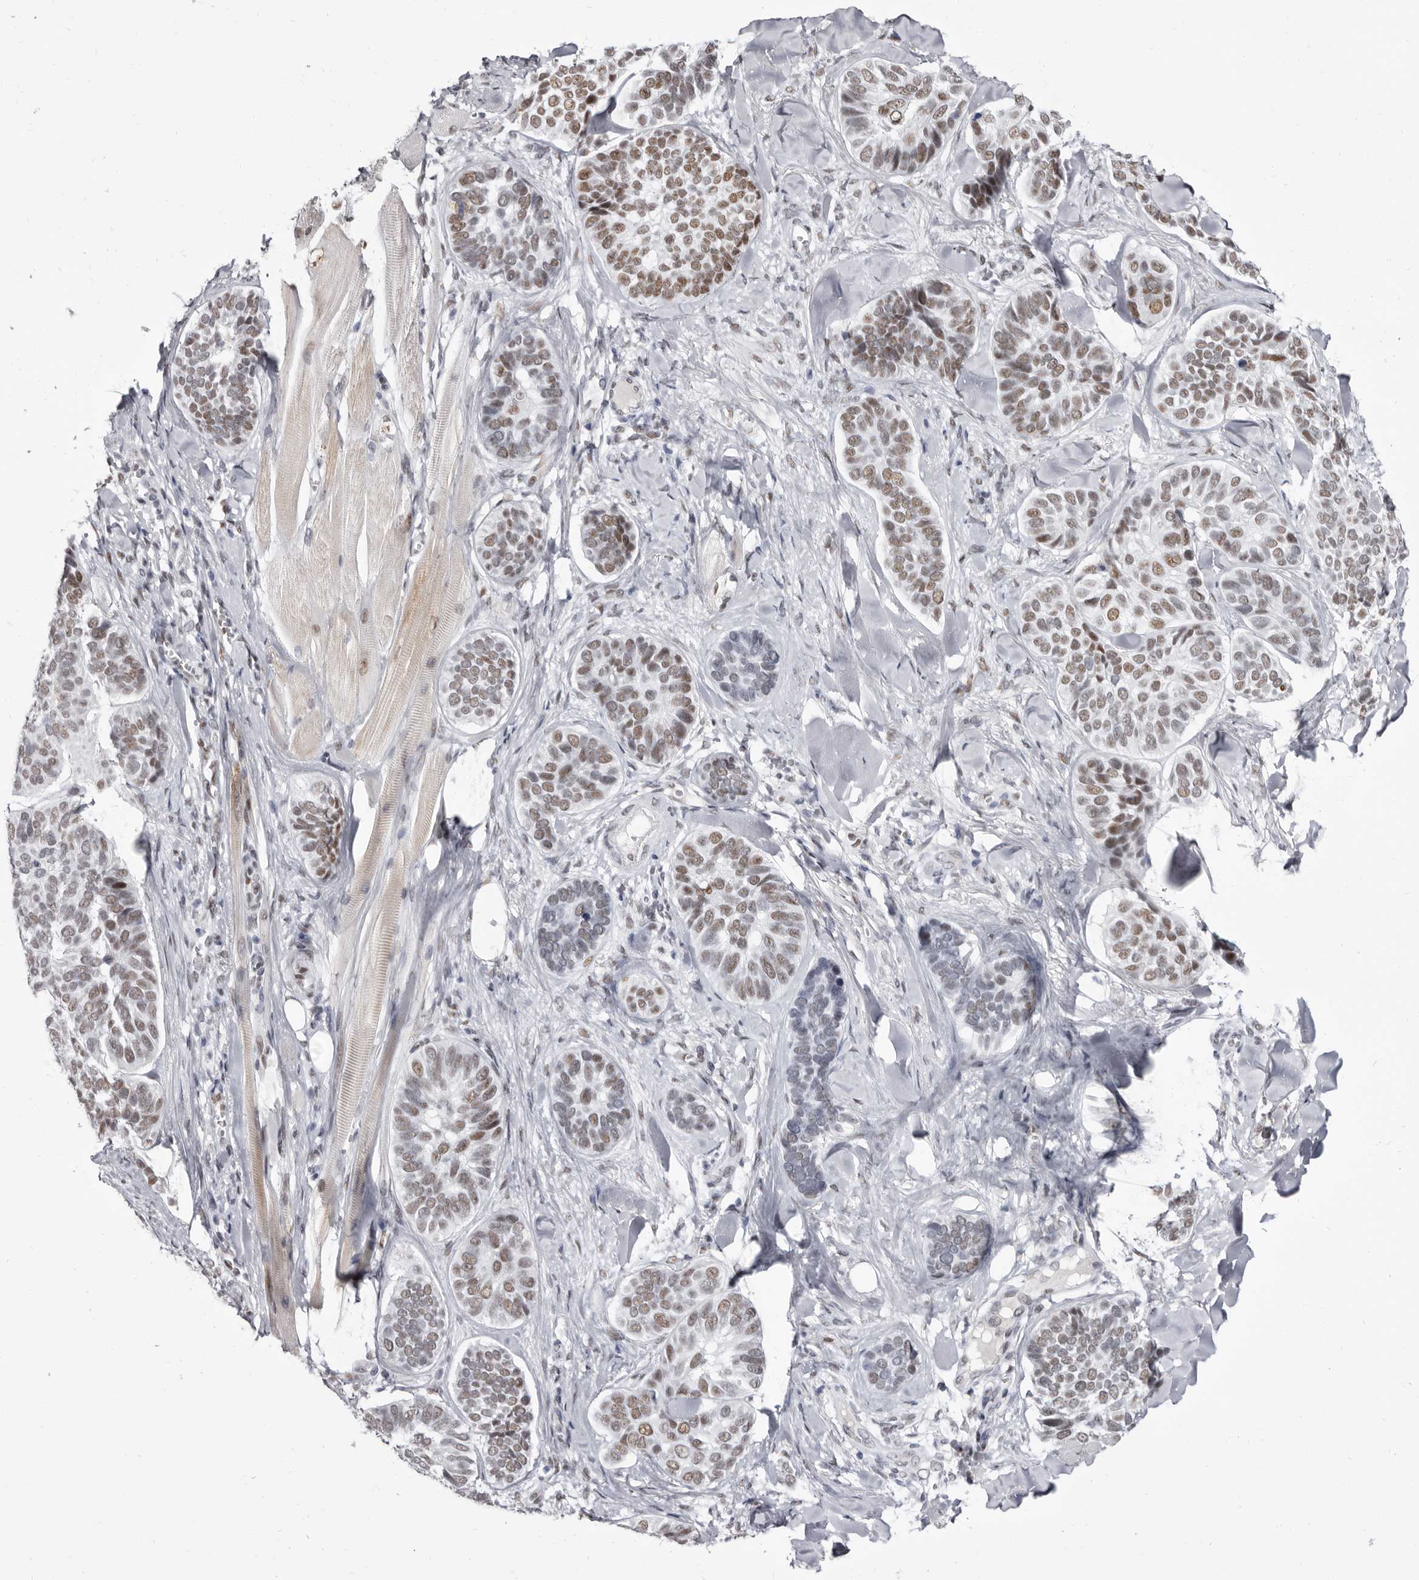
{"staining": {"intensity": "moderate", "quantity": ">75%", "location": "nuclear"}, "tissue": "skin cancer", "cell_type": "Tumor cells", "image_type": "cancer", "snomed": [{"axis": "morphology", "description": "Basal cell carcinoma"}, {"axis": "topography", "description": "Skin"}], "caption": "There is medium levels of moderate nuclear positivity in tumor cells of skin cancer (basal cell carcinoma), as demonstrated by immunohistochemical staining (brown color).", "gene": "ZNF326", "patient": {"sex": "male", "age": 62}}